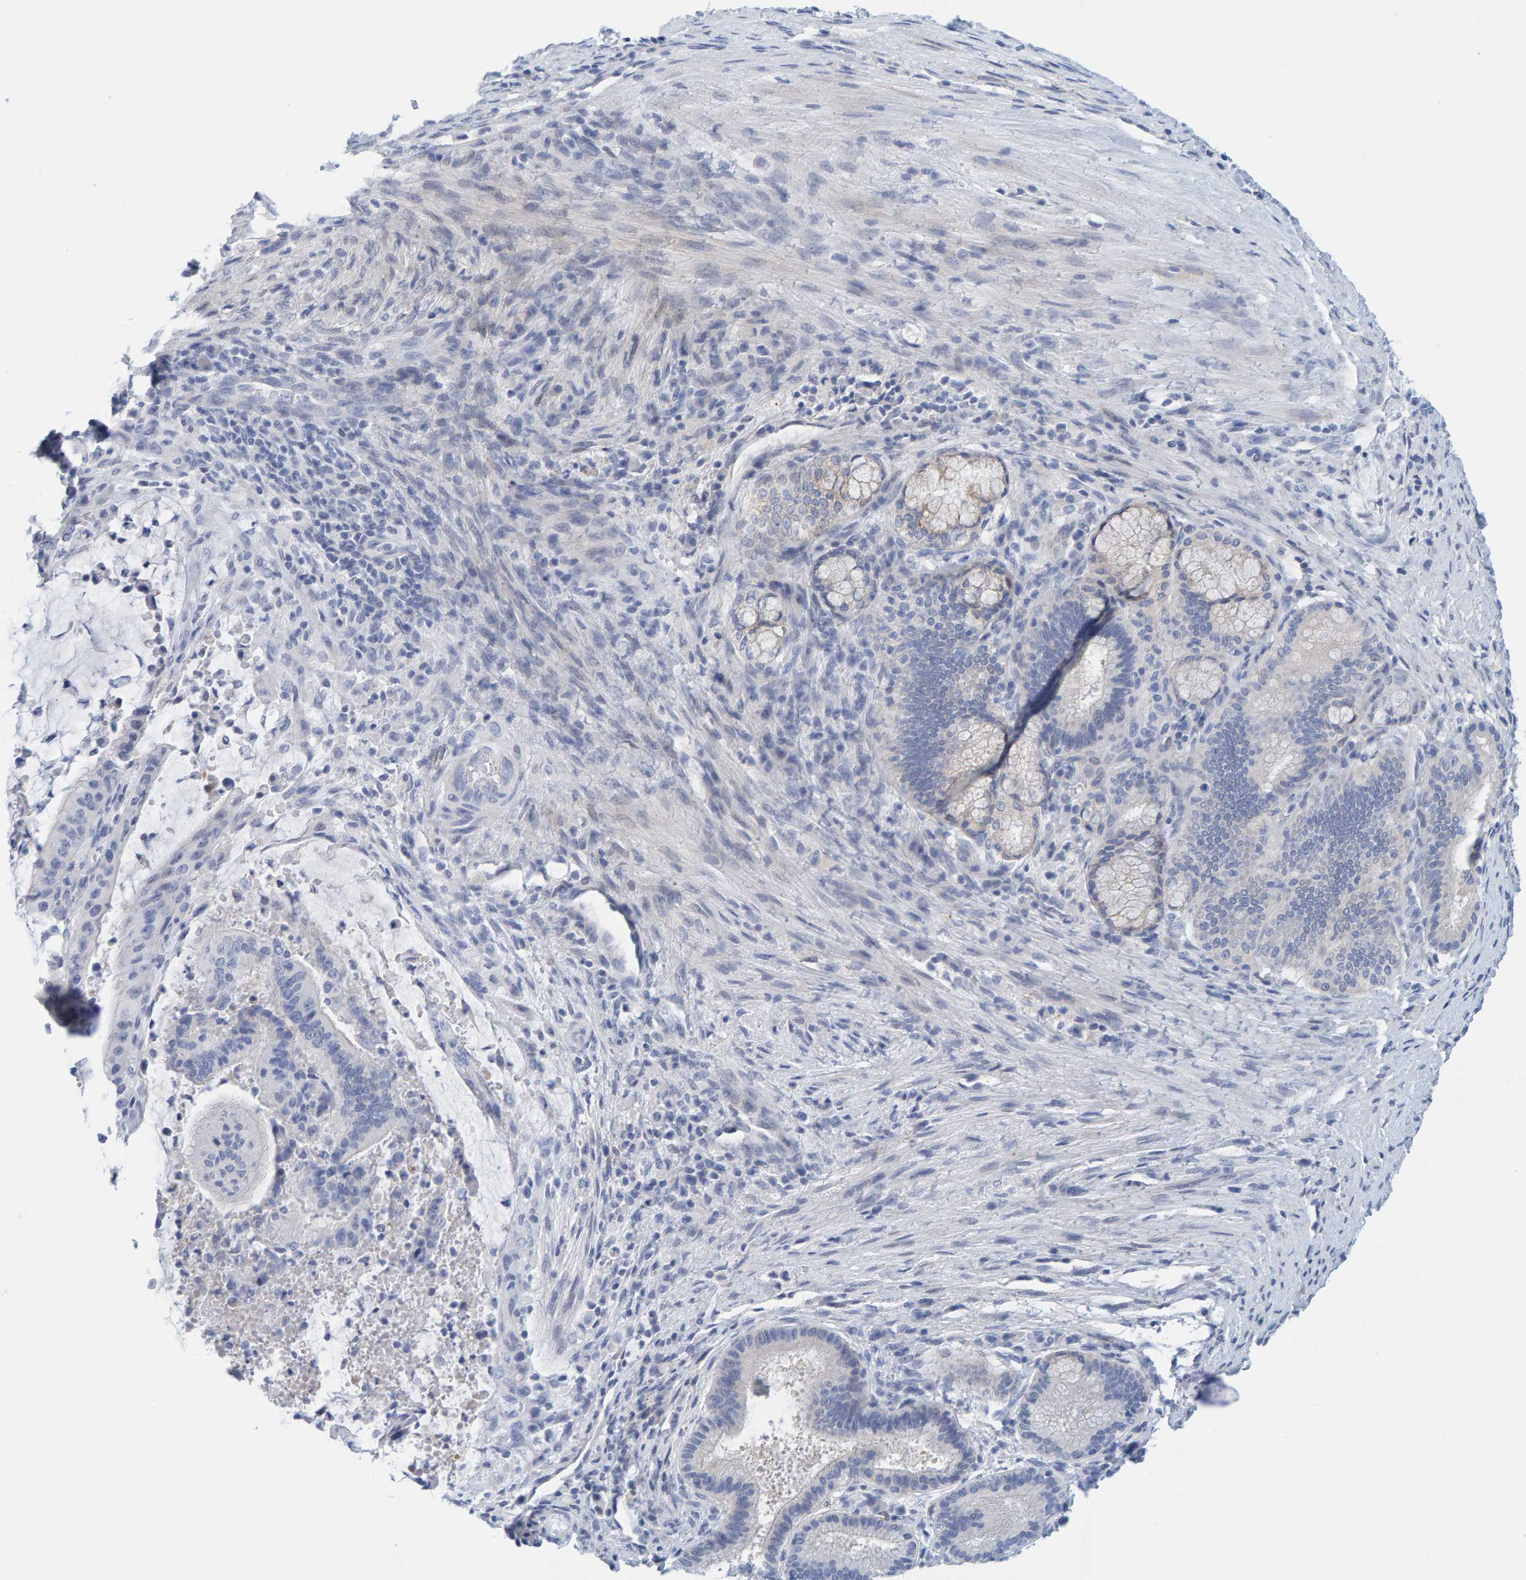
{"staining": {"intensity": "negative", "quantity": "none", "location": "none"}, "tissue": "liver cancer", "cell_type": "Tumor cells", "image_type": "cancer", "snomed": [{"axis": "morphology", "description": "Normal tissue, NOS"}, {"axis": "morphology", "description": "Cholangiocarcinoma"}, {"axis": "topography", "description": "Liver"}, {"axis": "topography", "description": "Peripheral nerve tissue"}], "caption": "Immunohistochemistry (IHC) image of neoplastic tissue: human cholangiocarcinoma (liver) stained with DAB (3,3'-diaminobenzidine) reveals no significant protein staining in tumor cells.", "gene": "KLHL11", "patient": {"sex": "female", "age": 73}}